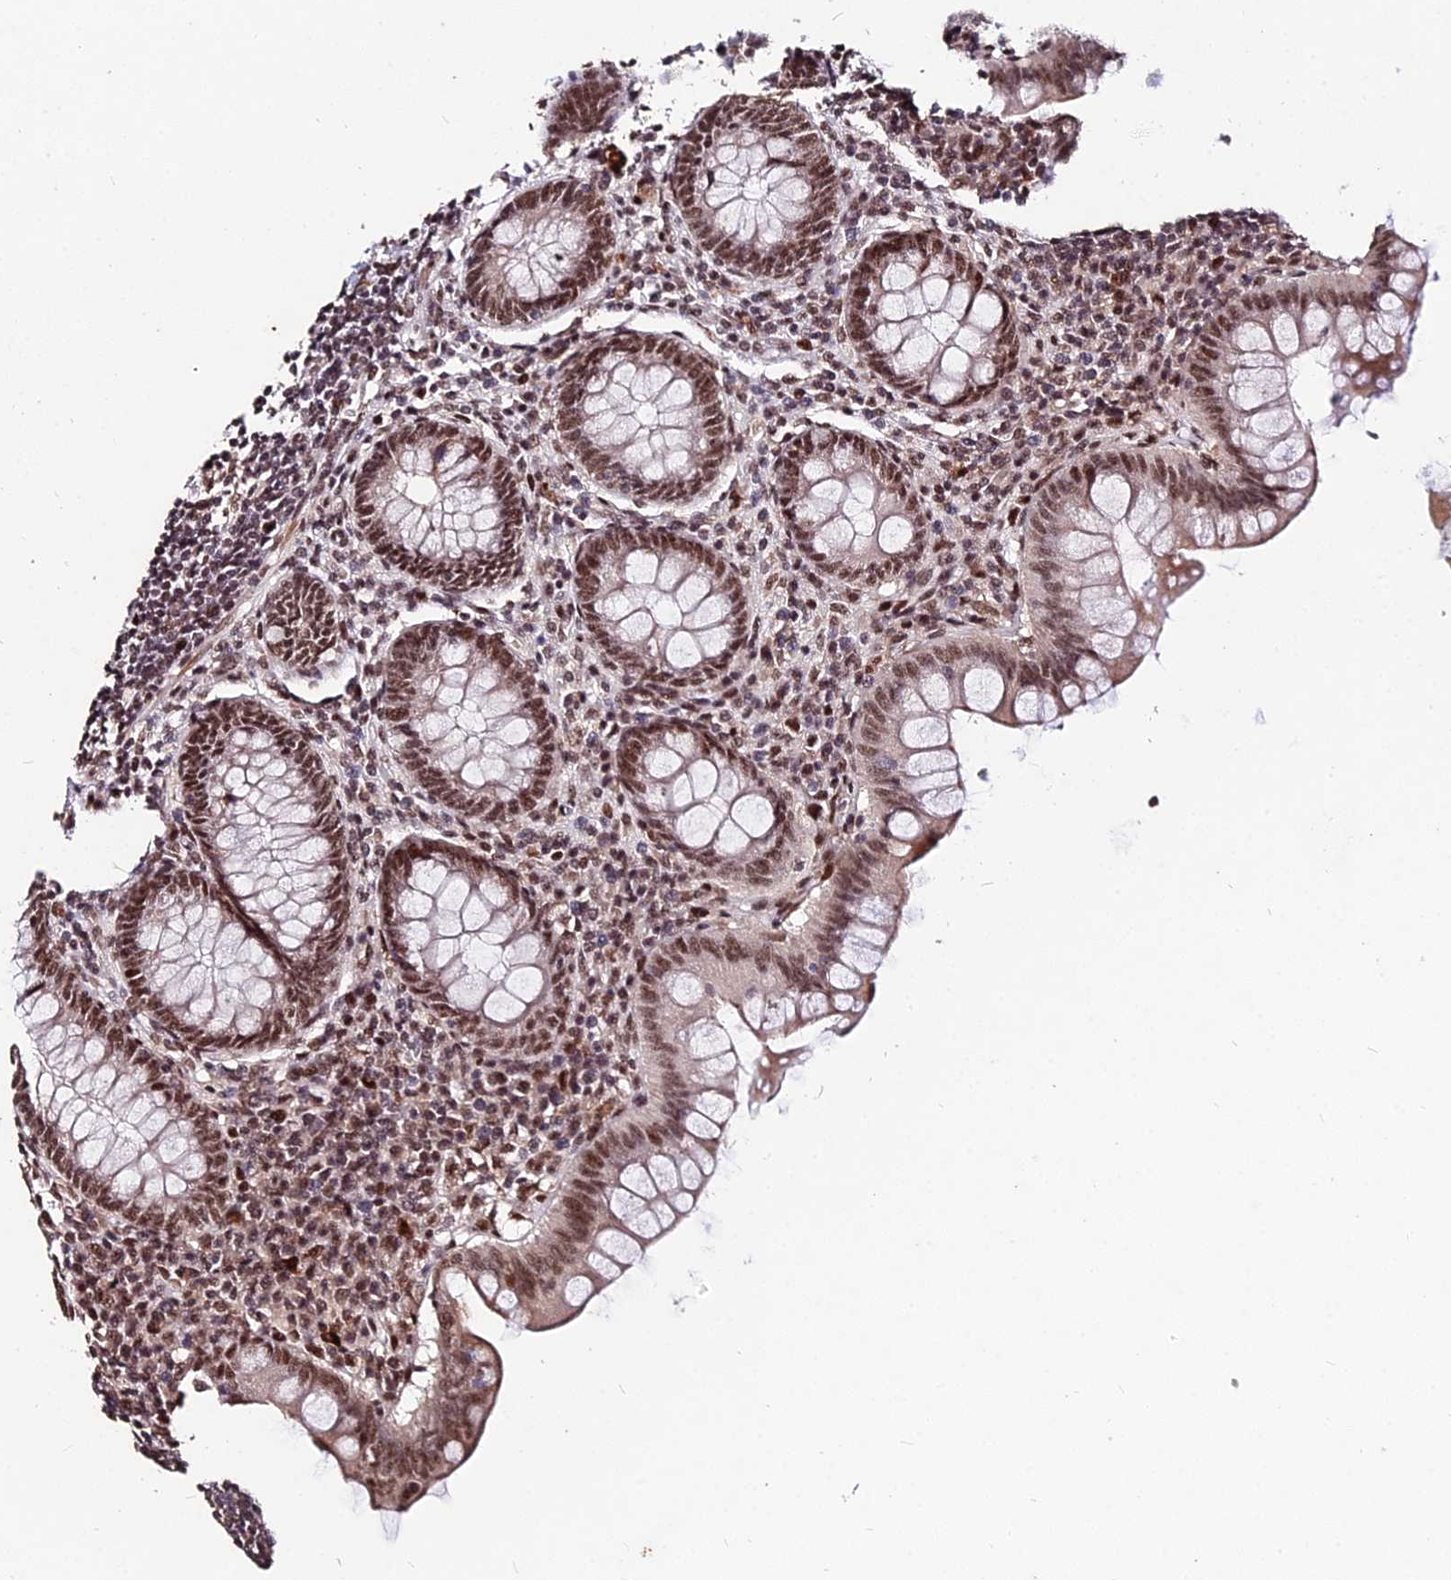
{"staining": {"intensity": "moderate", "quantity": ">75%", "location": "nuclear"}, "tissue": "appendix", "cell_type": "Glandular cells", "image_type": "normal", "snomed": [{"axis": "morphology", "description": "Normal tissue, NOS"}, {"axis": "topography", "description": "Appendix"}], "caption": "Unremarkable appendix demonstrates moderate nuclear expression in approximately >75% of glandular cells.", "gene": "ZBED4", "patient": {"sex": "female", "age": 33}}